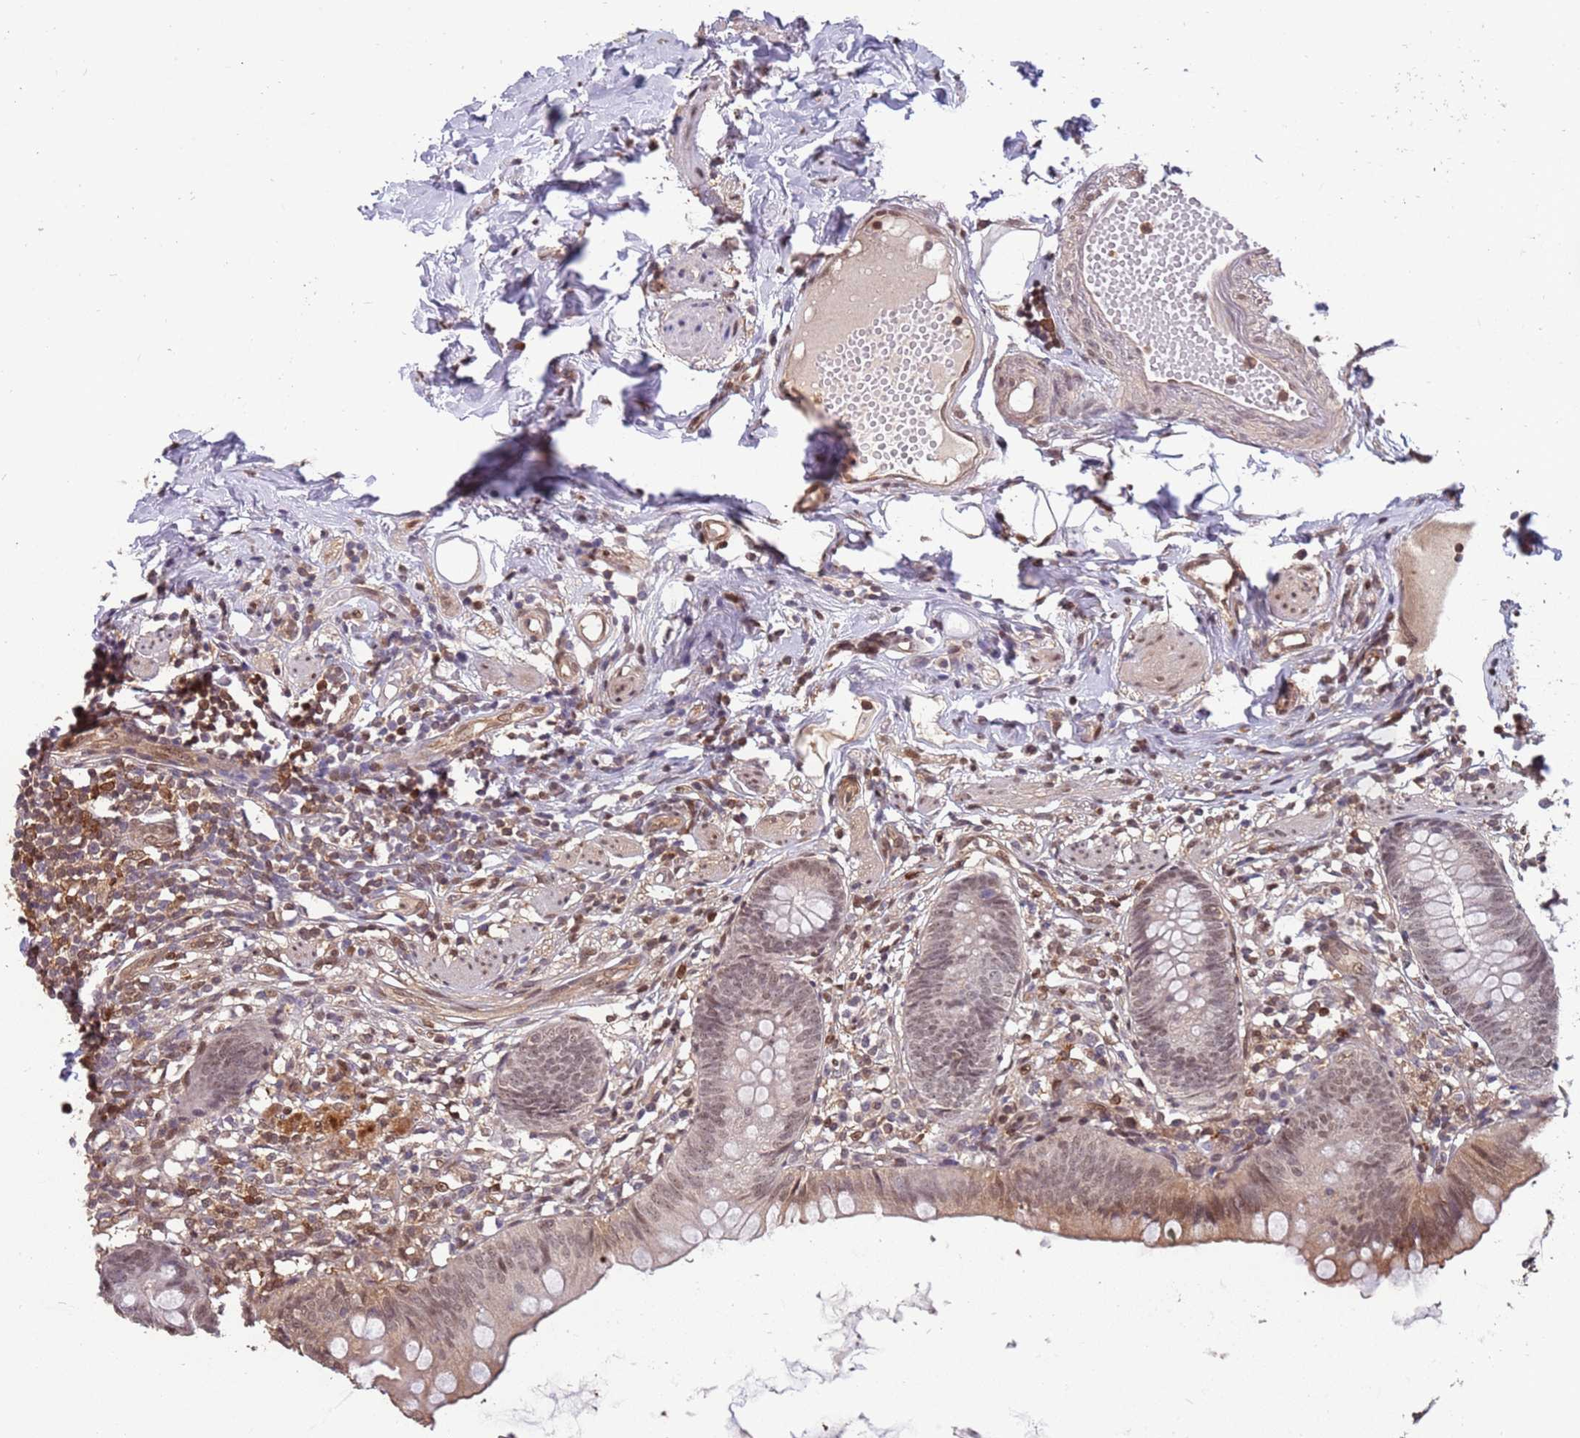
{"staining": {"intensity": "moderate", "quantity": ">75%", "location": "cytoplasmic/membranous,nuclear"}, "tissue": "appendix", "cell_type": "Glandular cells", "image_type": "normal", "snomed": [{"axis": "morphology", "description": "Normal tissue, NOS"}, {"axis": "topography", "description": "Appendix"}], "caption": "Immunohistochemistry image of unremarkable appendix stained for a protein (brown), which exhibits medium levels of moderate cytoplasmic/membranous,nuclear positivity in about >75% of glandular cells.", "gene": "GBP2", "patient": {"sex": "female", "age": 62}}